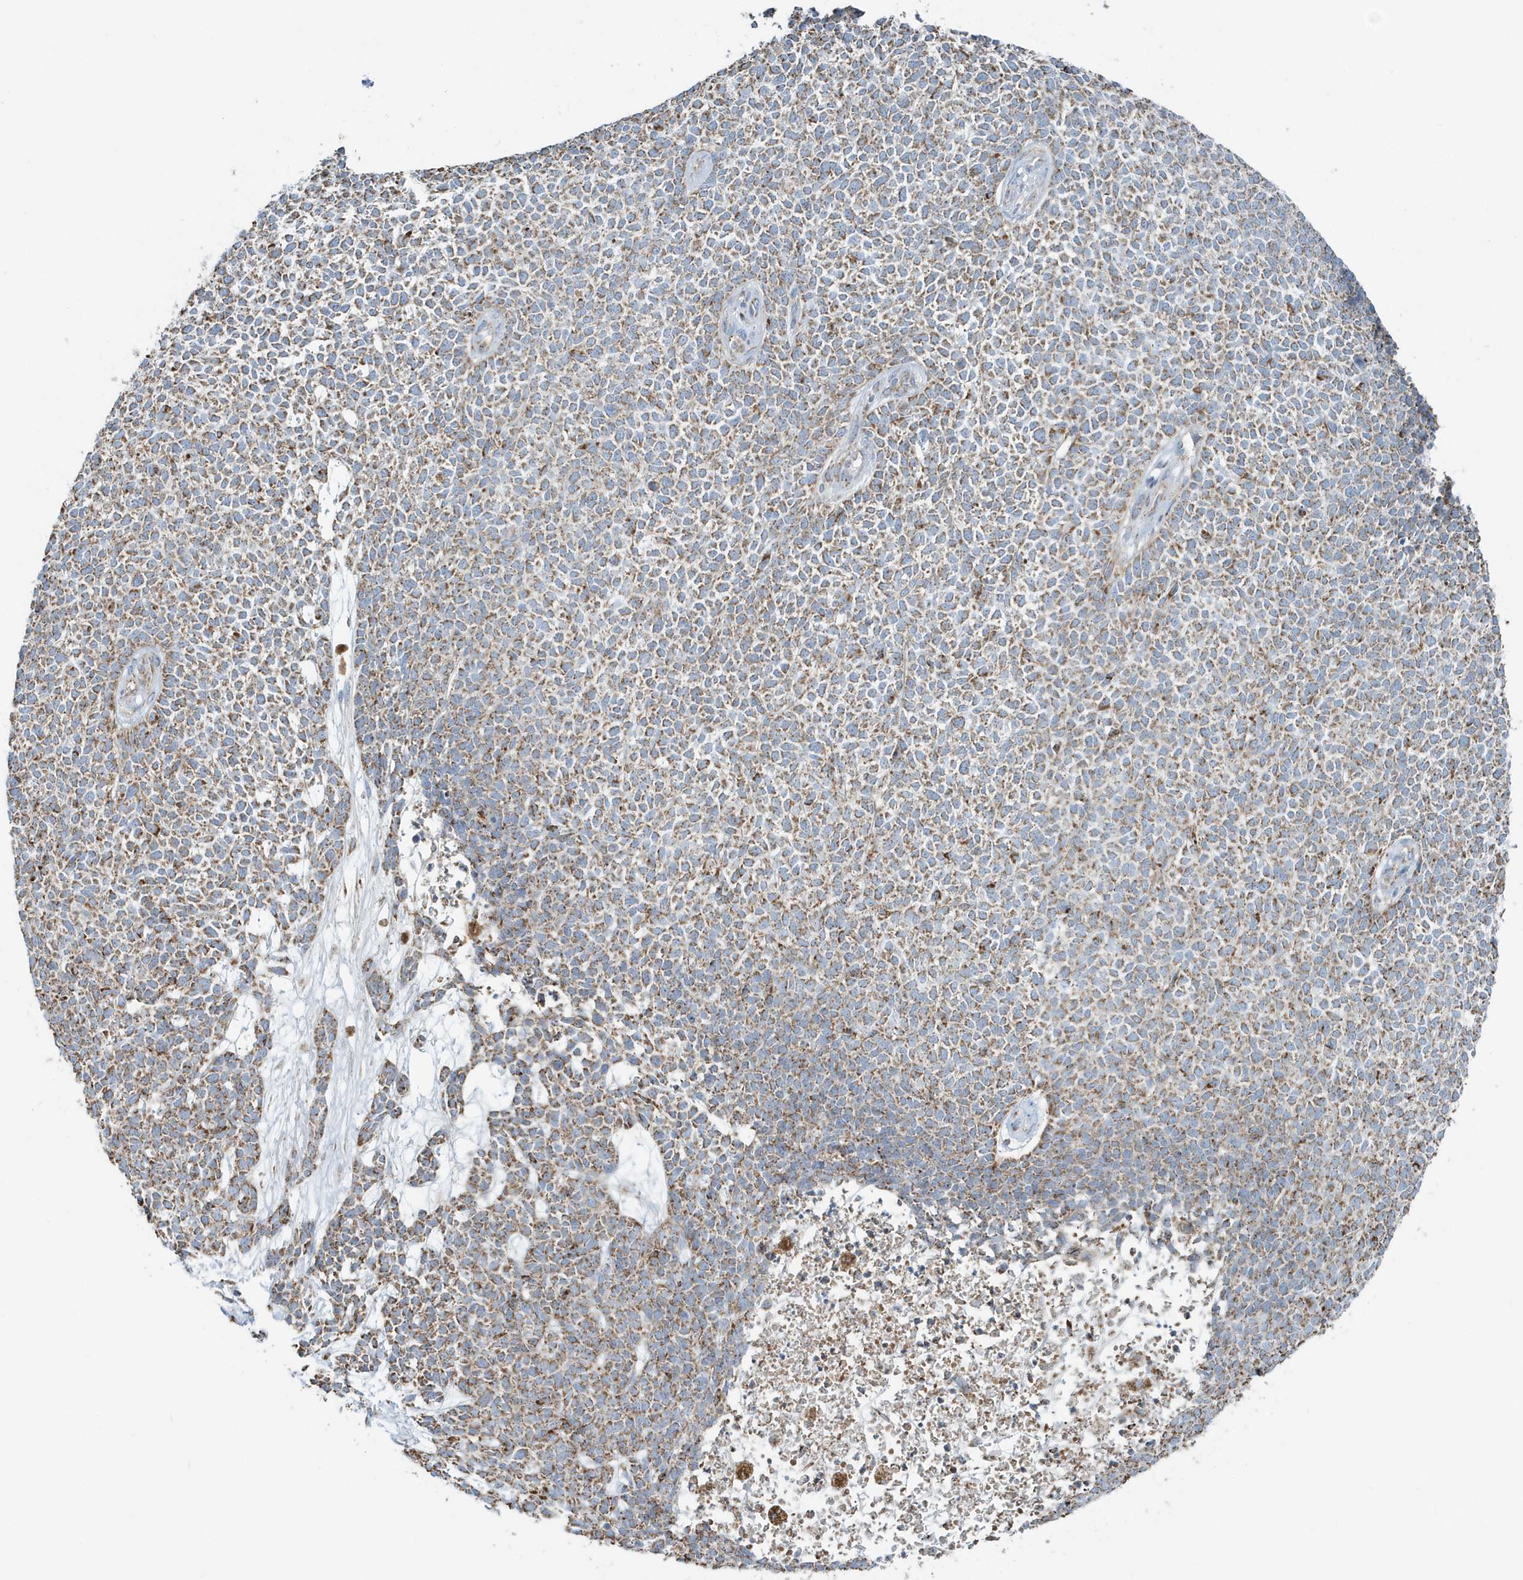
{"staining": {"intensity": "moderate", "quantity": ">75%", "location": "cytoplasmic/membranous"}, "tissue": "skin cancer", "cell_type": "Tumor cells", "image_type": "cancer", "snomed": [{"axis": "morphology", "description": "Basal cell carcinoma"}, {"axis": "topography", "description": "Skin"}], "caption": "Moderate cytoplasmic/membranous staining is appreciated in approximately >75% of tumor cells in skin cancer (basal cell carcinoma).", "gene": "RAB11FIP3", "patient": {"sex": "female", "age": 84}}